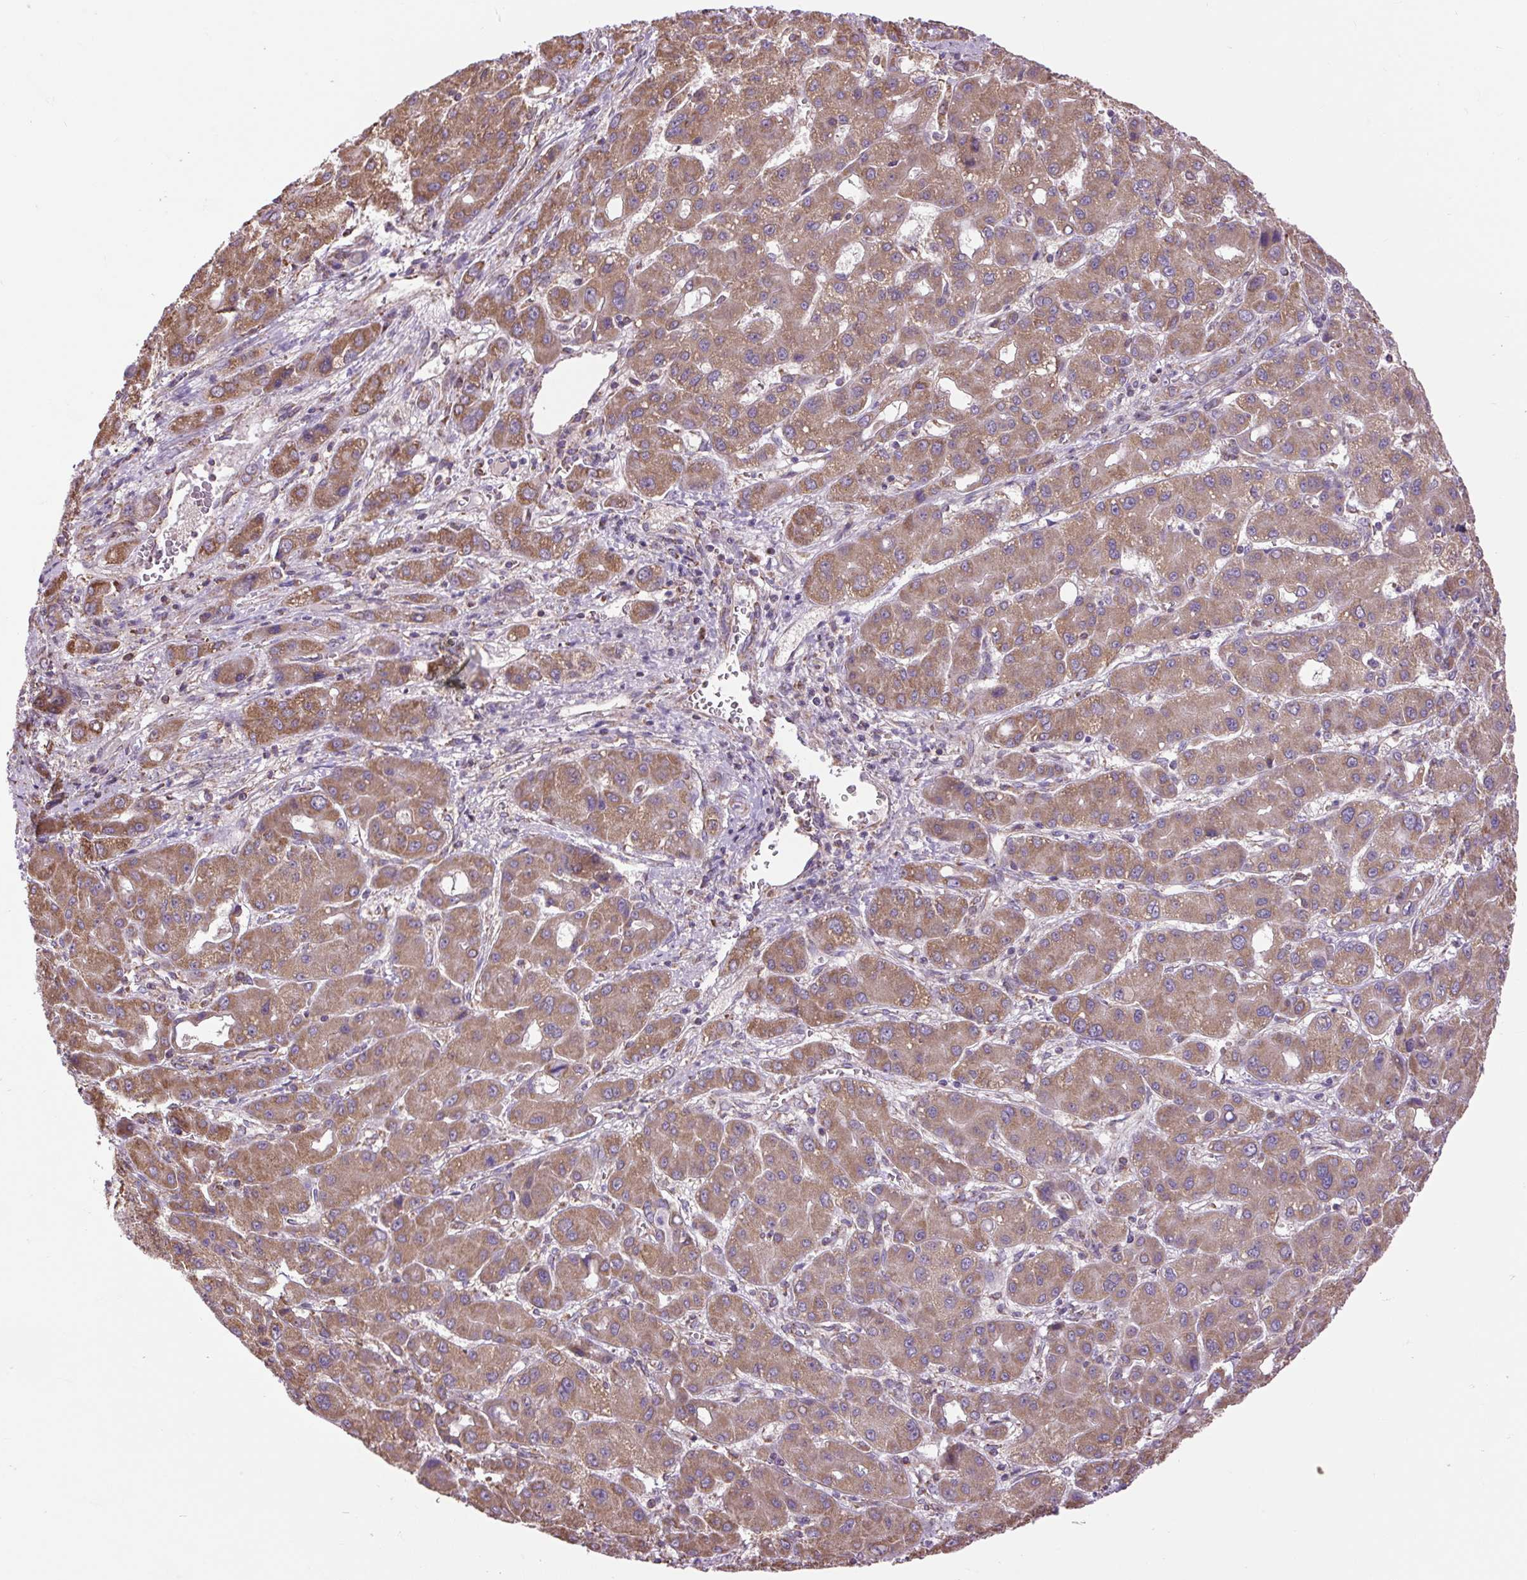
{"staining": {"intensity": "moderate", "quantity": ">75%", "location": "cytoplasmic/membranous"}, "tissue": "liver cancer", "cell_type": "Tumor cells", "image_type": "cancer", "snomed": [{"axis": "morphology", "description": "Carcinoma, Hepatocellular, NOS"}, {"axis": "topography", "description": "Liver"}], "caption": "Brown immunohistochemical staining in human hepatocellular carcinoma (liver) shows moderate cytoplasmic/membranous positivity in about >75% of tumor cells. (IHC, brightfield microscopy, high magnification).", "gene": "PLCG1", "patient": {"sex": "male", "age": 55}}